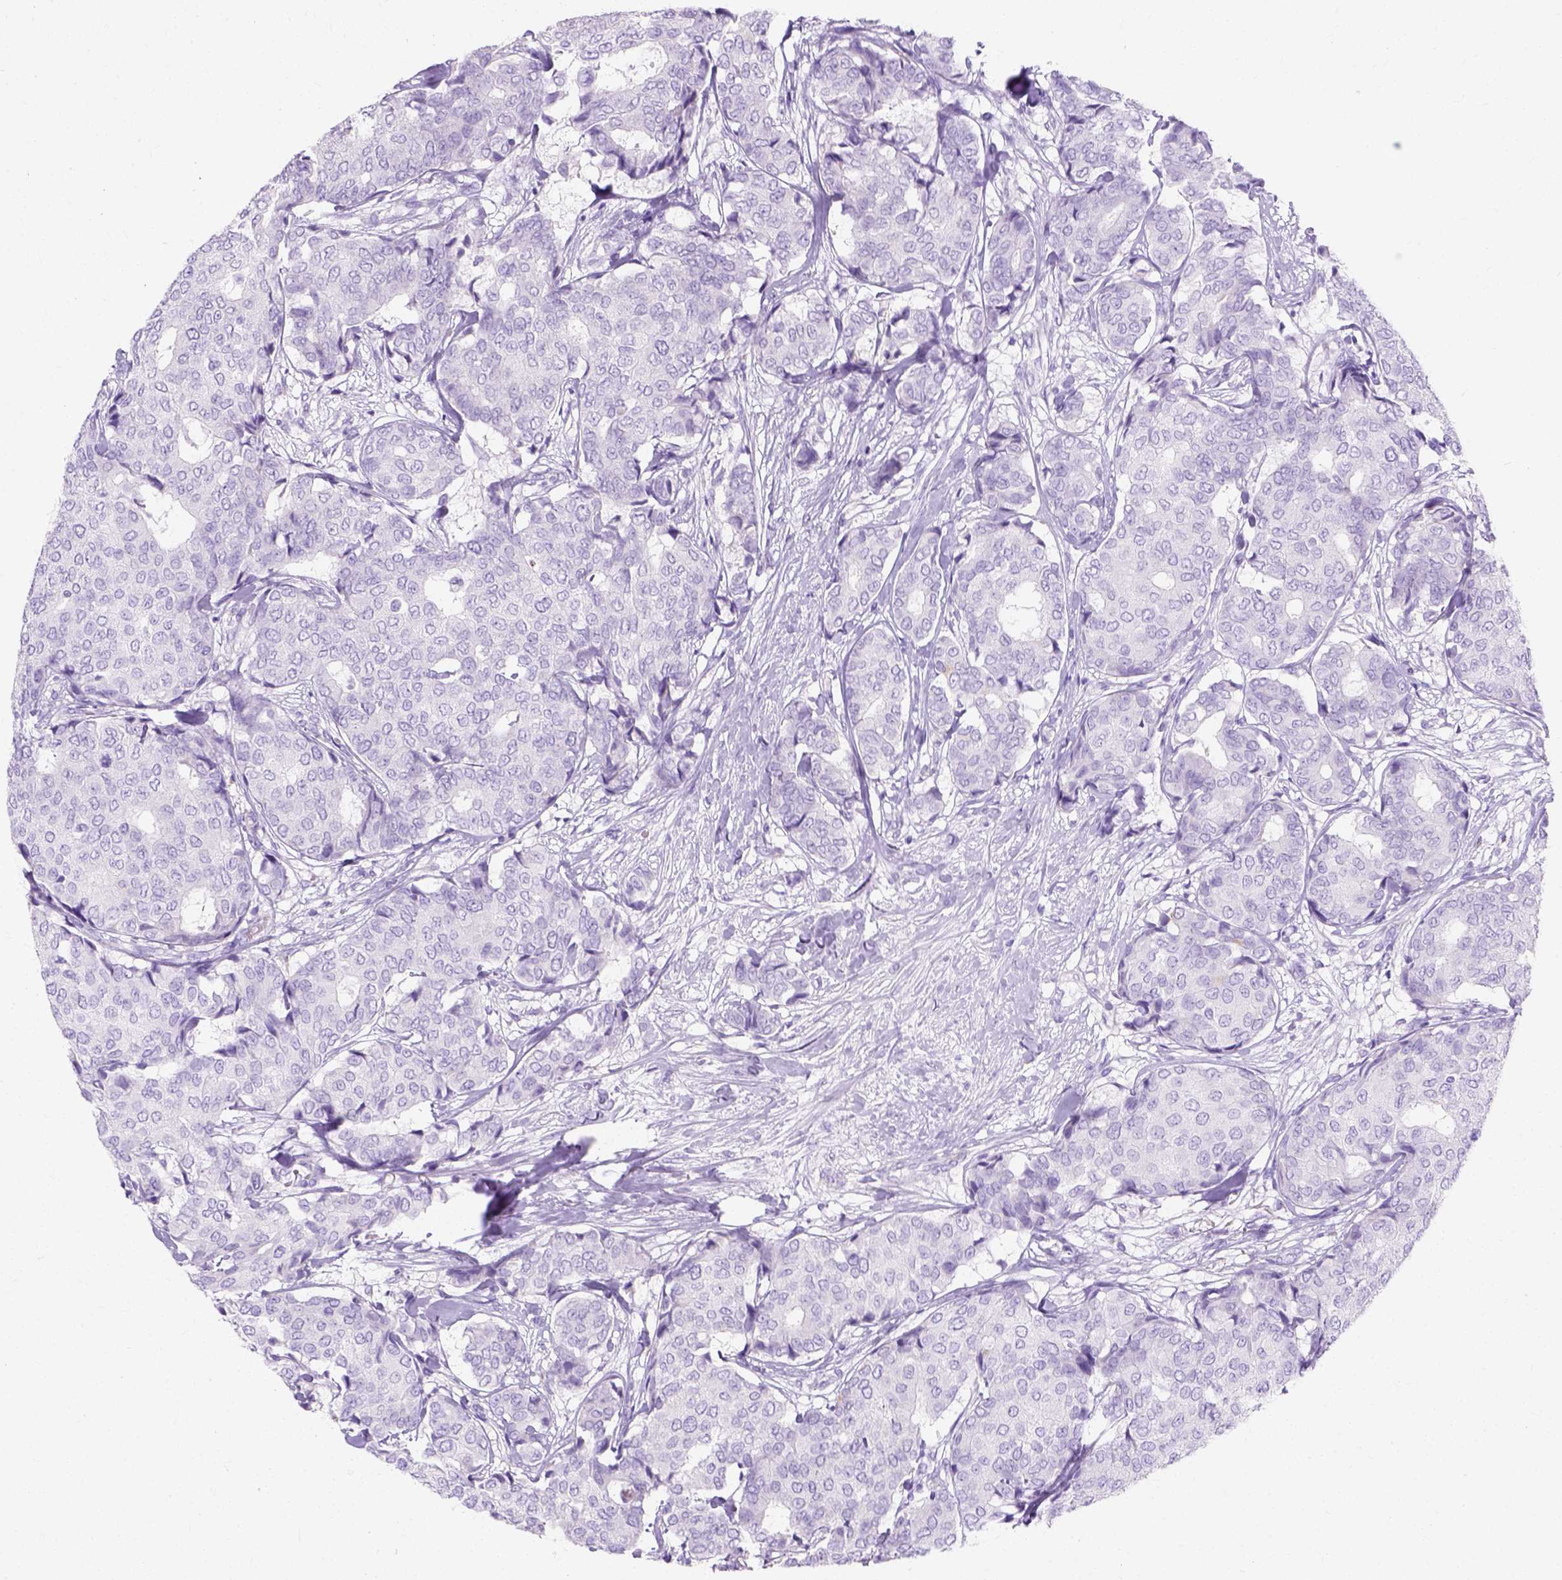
{"staining": {"intensity": "negative", "quantity": "none", "location": "none"}, "tissue": "breast cancer", "cell_type": "Tumor cells", "image_type": "cancer", "snomed": [{"axis": "morphology", "description": "Duct carcinoma"}, {"axis": "topography", "description": "Breast"}], "caption": "Immunohistochemical staining of human breast intraductal carcinoma reveals no significant expression in tumor cells.", "gene": "MYH15", "patient": {"sex": "female", "age": 75}}